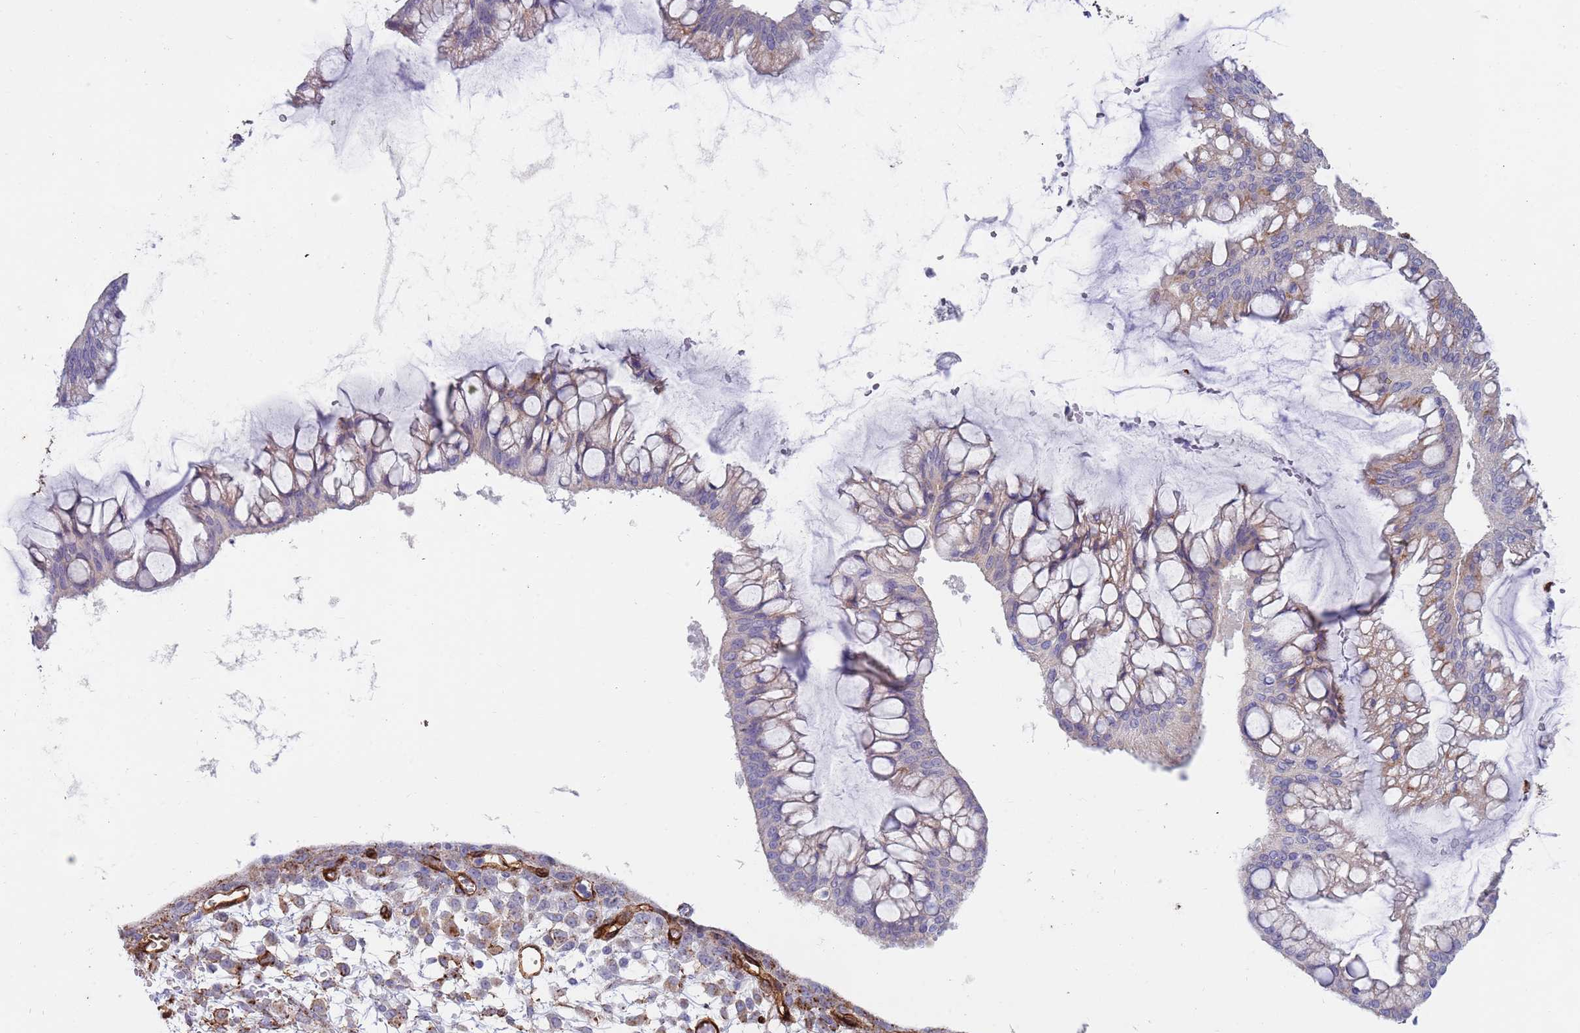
{"staining": {"intensity": "negative", "quantity": "none", "location": "none"}, "tissue": "ovarian cancer", "cell_type": "Tumor cells", "image_type": "cancer", "snomed": [{"axis": "morphology", "description": "Cystadenocarcinoma, mucinous, NOS"}, {"axis": "topography", "description": "Ovary"}], "caption": "Immunohistochemical staining of human mucinous cystadenocarcinoma (ovarian) displays no significant staining in tumor cells.", "gene": "CAV2", "patient": {"sex": "female", "age": 73}}